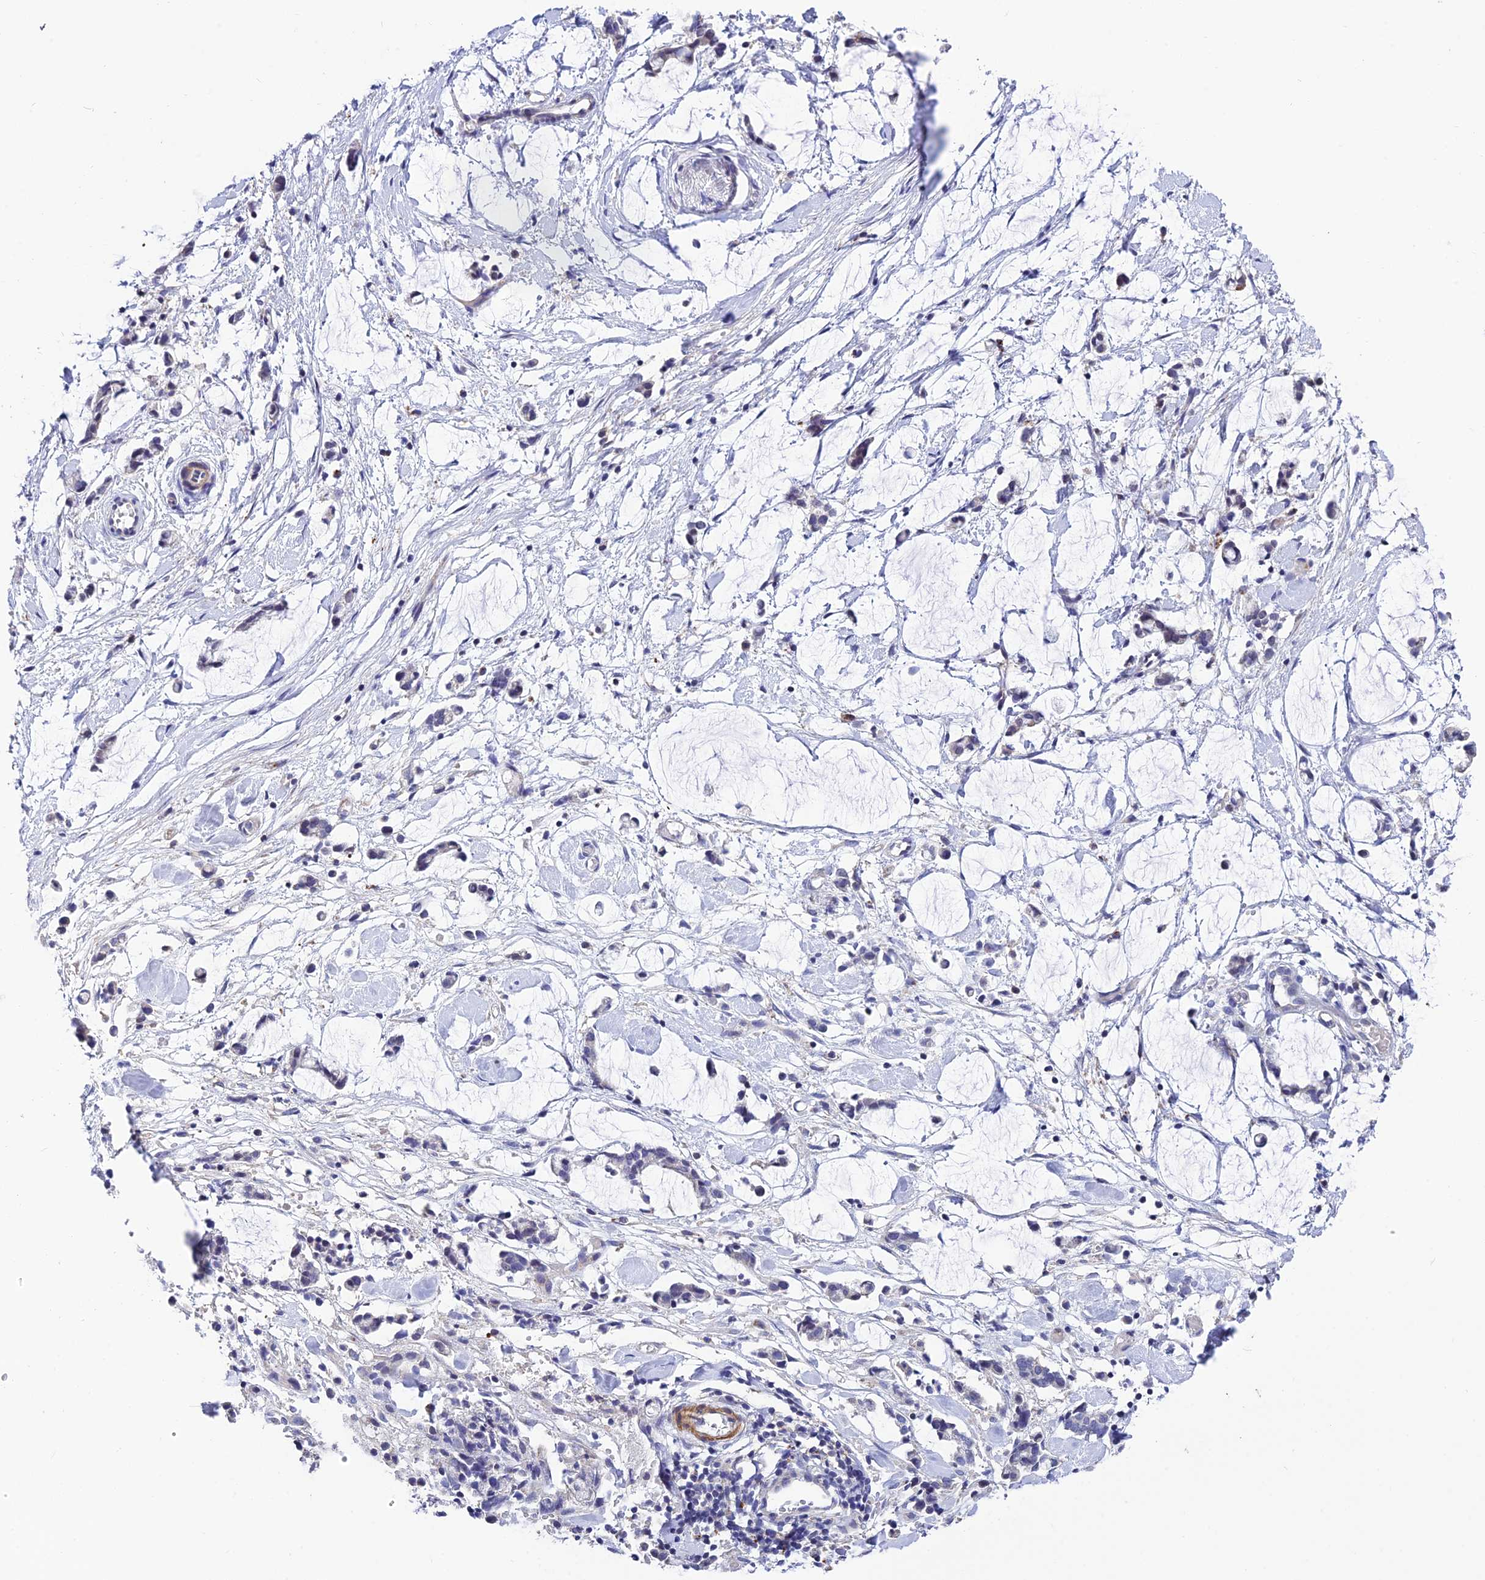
{"staining": {"intensity": "negative", "quantity": "none", "location": "none"}, "tissue": "adipose tissue", "cell_type": "Adipocytes", "image_type": "normal", "snomed": [{"axis": "morphology", "description": "Normal tissue, NOS"}, {"axis": "morphology", "description": "Adenocarcinoma, NOS"}, {"axis": "topography", "description": "Smooth muscle"}, {"axis": "topography", "description": "Colon"}], "caption": "This is an immunohistochemistry image of unremarkable adipose tissue. There is no staining in adipocytes.", "gene": "FAM178B", "patient": {"sex": "male", "age": 14}}